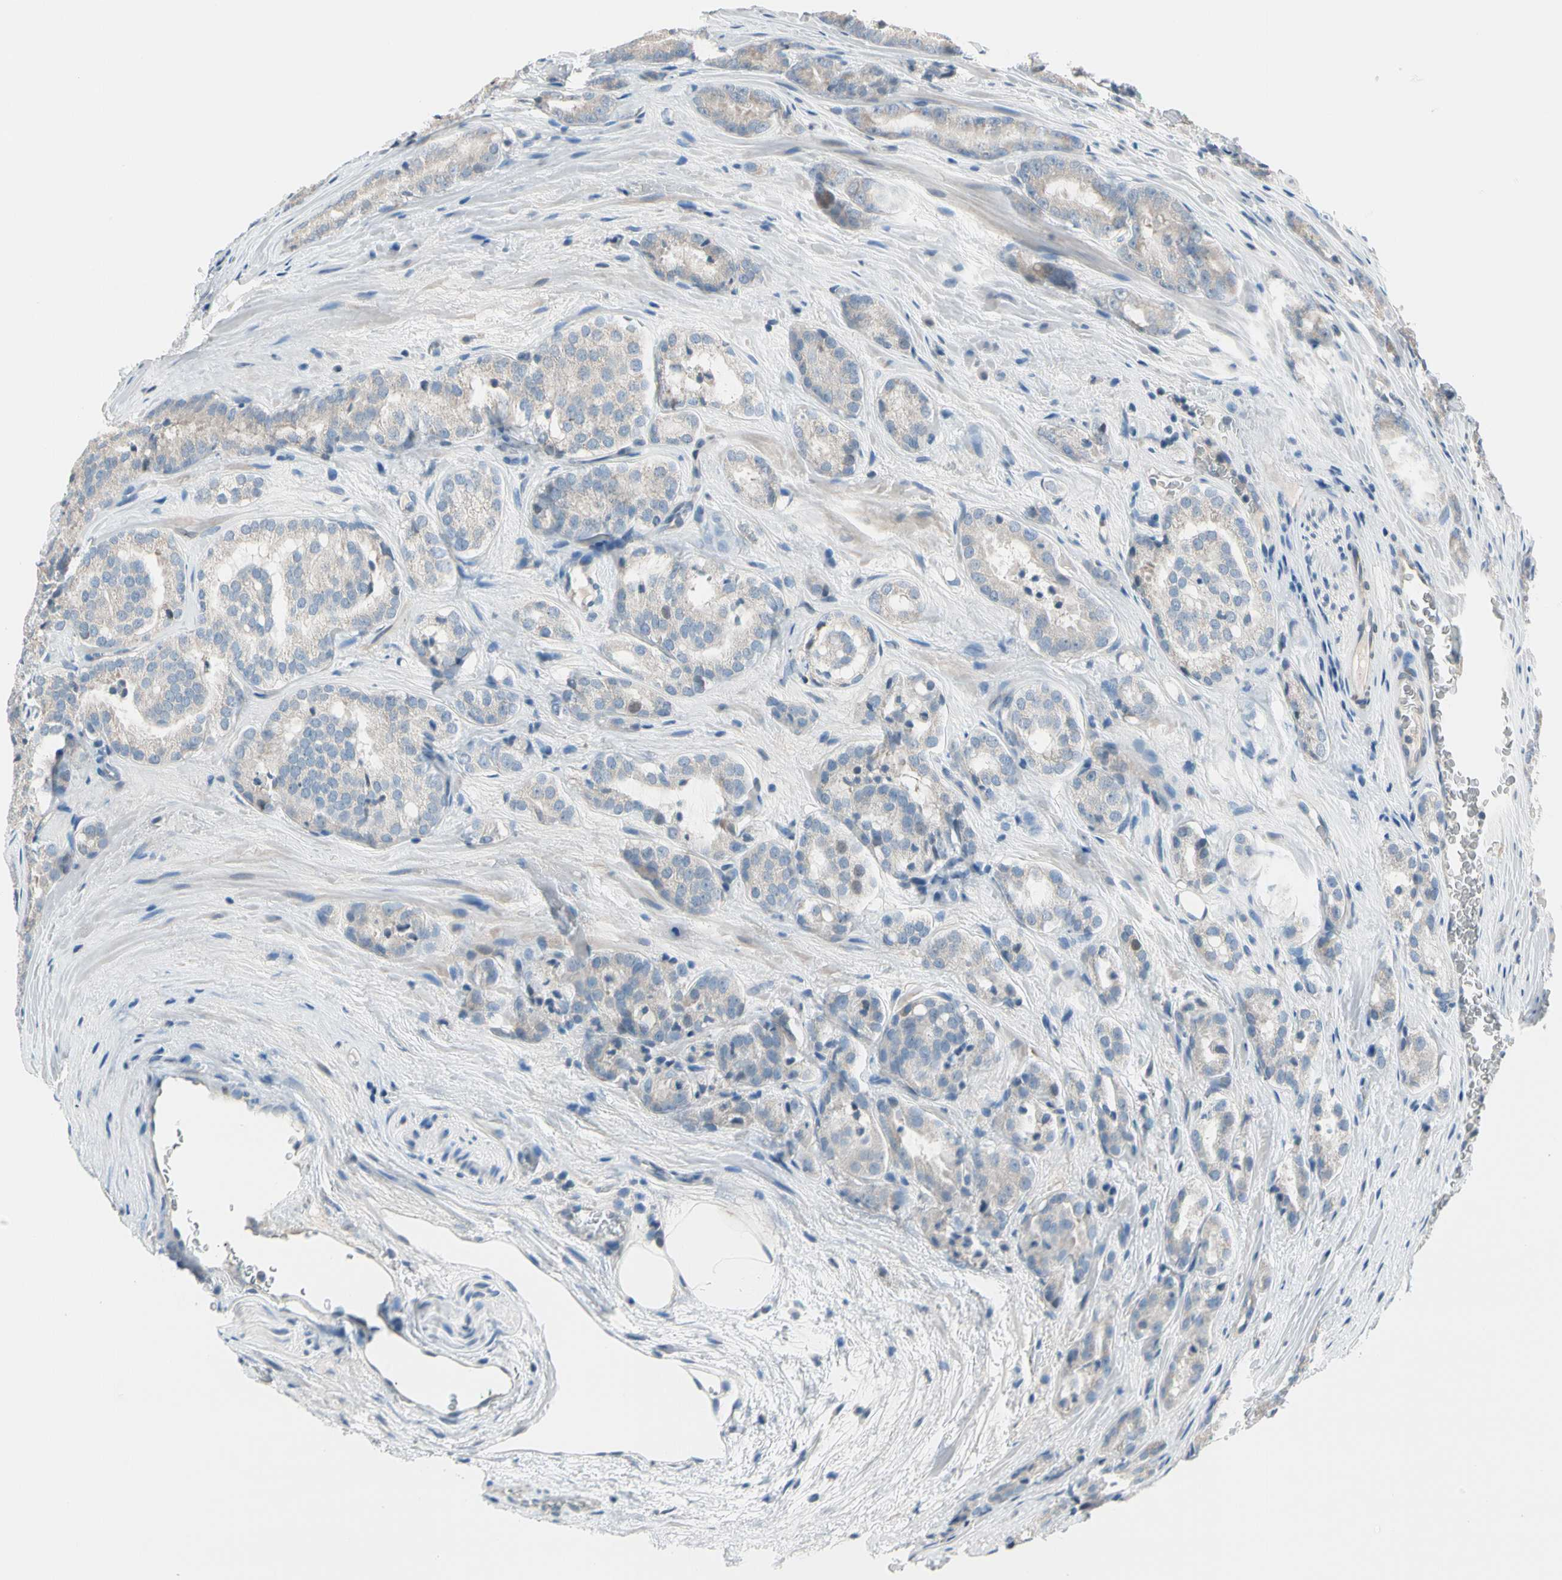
{"staining": {"intensity": "negative", "quantity": "none", "location": "none"}, "tissue": "prostate cancer", "cell_type": "Tumor cells", "image_type": "cancer", "snomed": [{"axis": "morphology", "description": "Adenocarcinoma, High grade"}, {"axis": "topography", "description": "Prostate"}], "caption": "IHC of prostate cancer (adenocarcinoma (high-grade)) reveals no expression in tumor cells.", "gene": "STK40", "patient": {"sex": "male", "age": 64}}